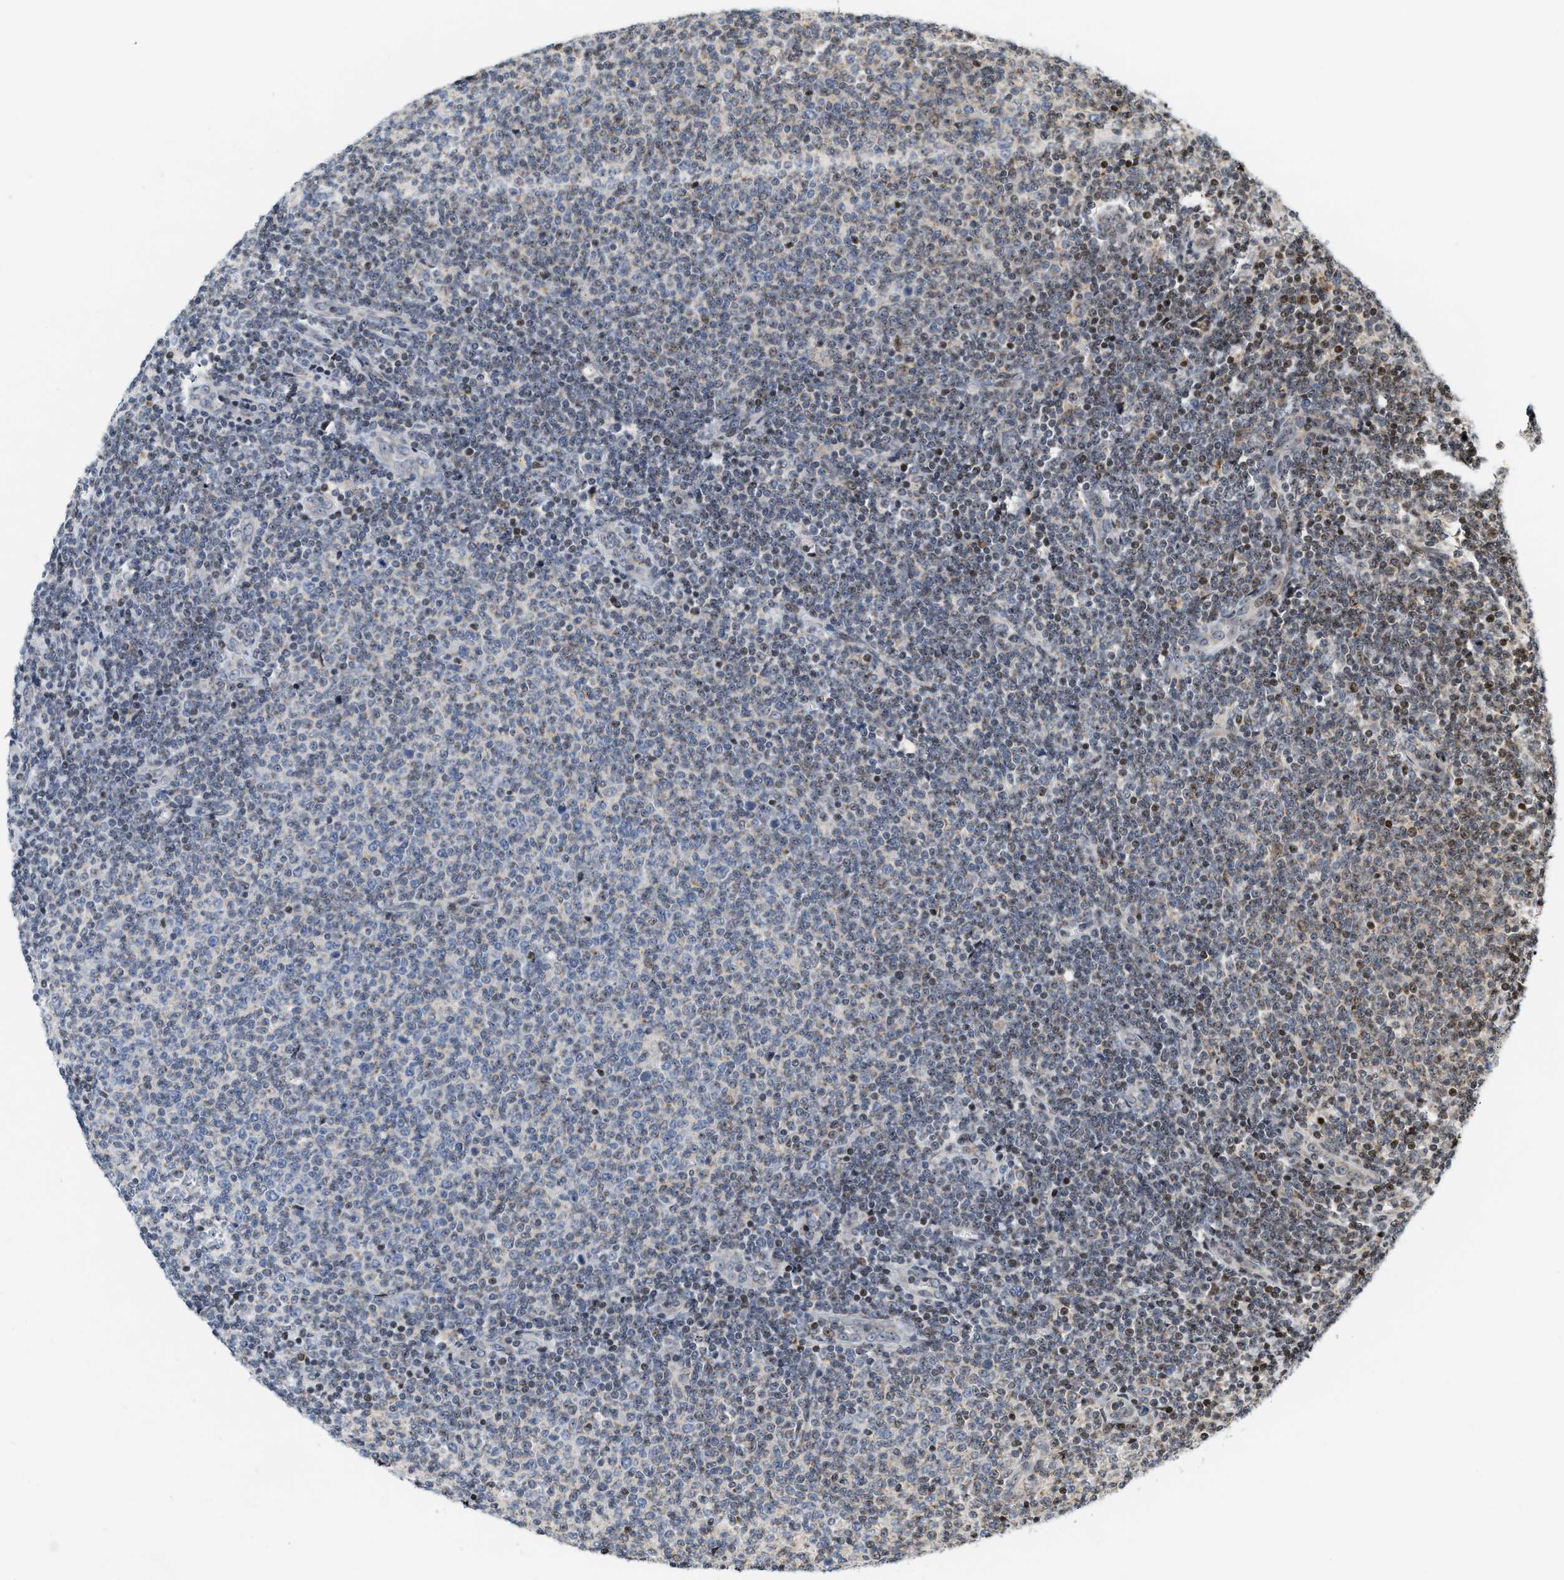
{"staining": {"intensity": "negative", "quantity": "none", "location": "none"}, "tissue": "lymphoma", "cell_type": "Tumor cells", "image_type": "cancer", "snomed": [{"axis": "morphology", "description": "Malignant lymphoma, non-Hodgkin's type, Low grade"}, {"axis": "topography", "description": "Lymph node"}], "caption": "High magnification brightfield microscopy of malignant lymphoma, non-Hodgkin's type (low-grade) stained with DAB (3,3'-diaminobenzidine) (brown) and counterstained with hematoxylin (blue): tumor cells show no significant staining.", "gene": "PDZD2", "patient": {"sex": "male", "age": 66}}